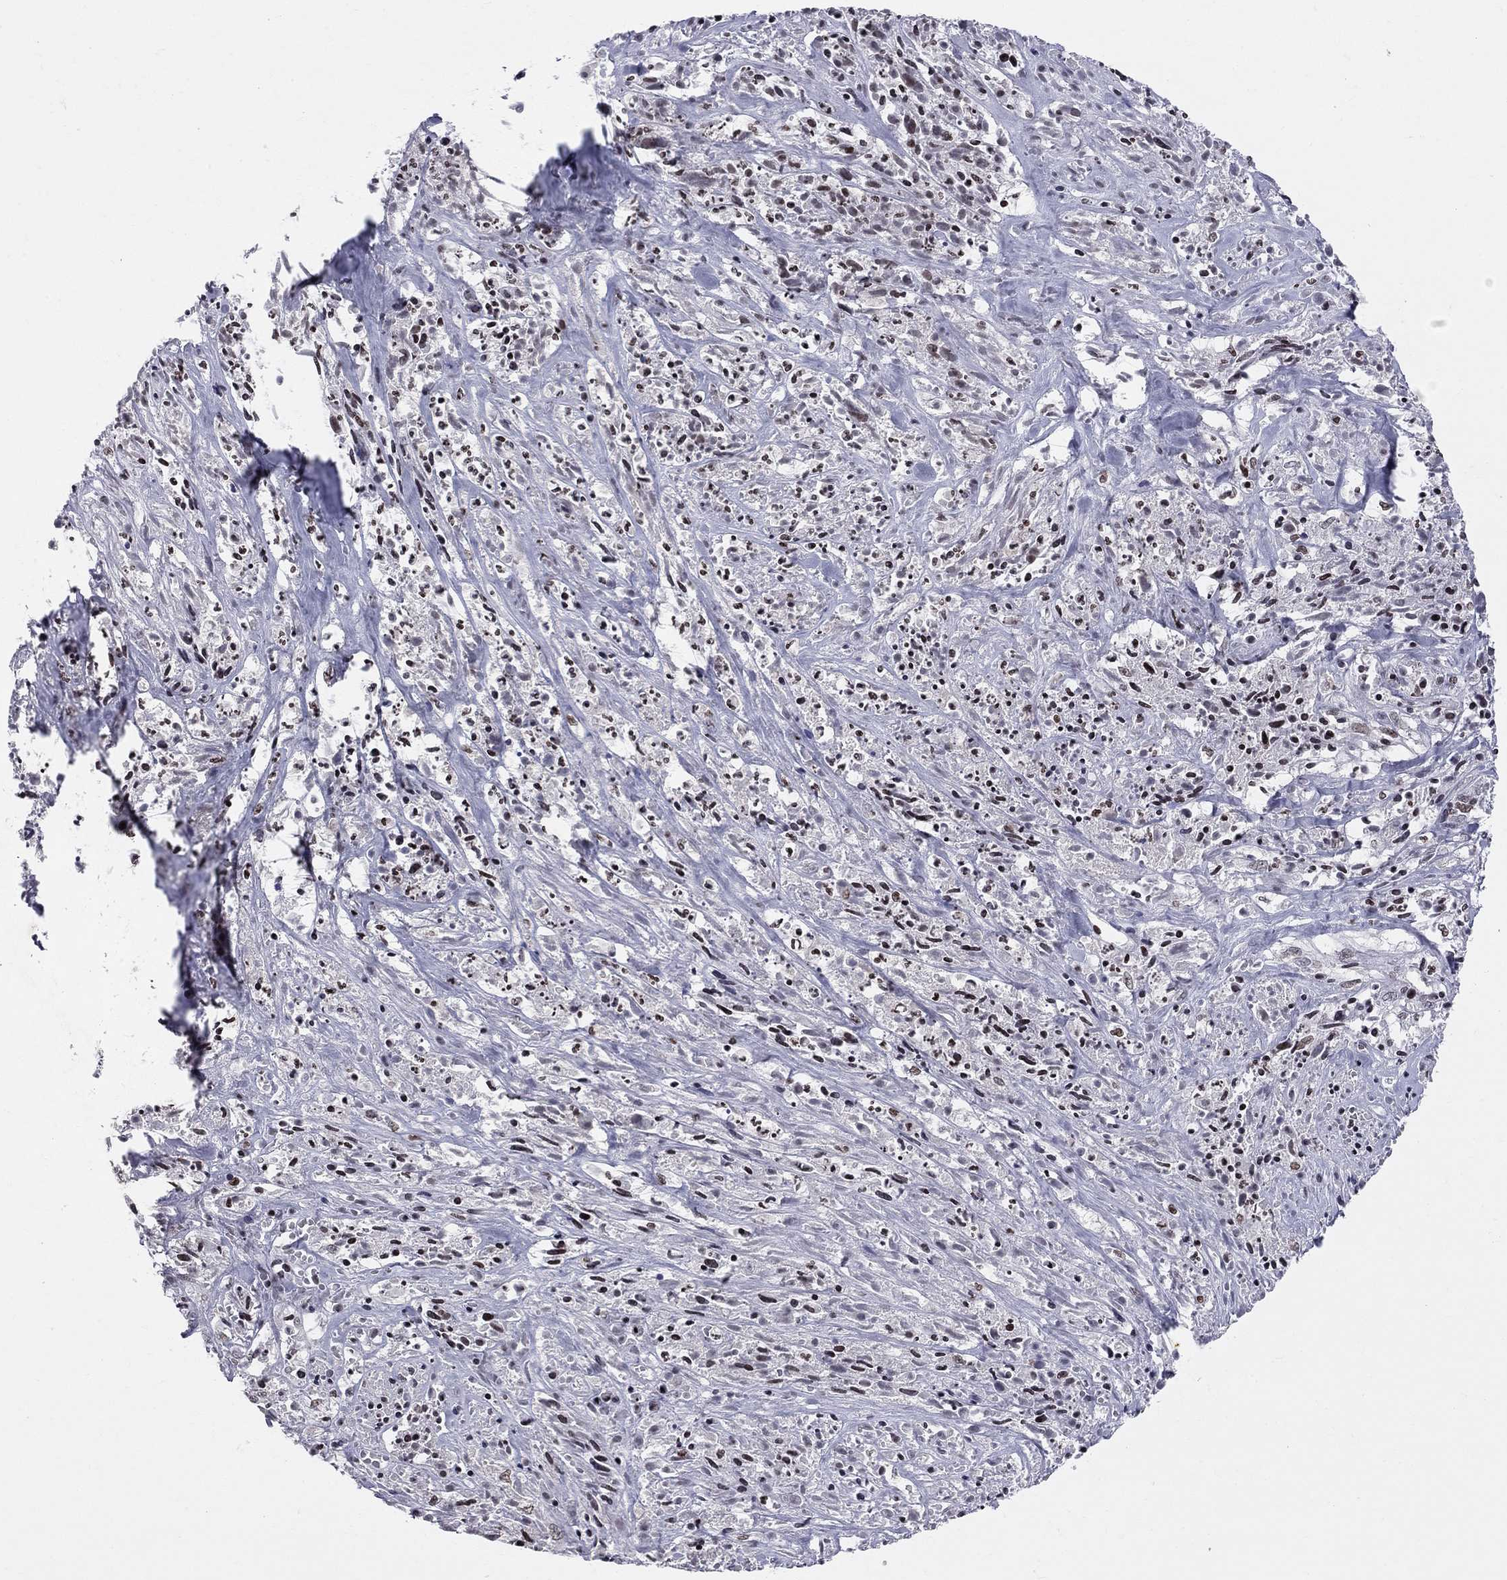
{"staining": {"intensity": "moderate", "quantity": "25%-75%", "location": "nuclear"}, "tissue": "melanoma", "cell_type": "Tumor cells", "image_type": "cancer", "snomed": [{"axis": "morphology", "description": "Malignant melanoma, NOS"}, {"axis": "topography", "description": "Skin"}], "caption": "Protein analysis of malignant melanoma tissue shows moderate nuclear staining in approximately 25%-75% of tumor cells.", "gene": "RNASEH2C", "patient": {"sex": "female", "age": 91}}